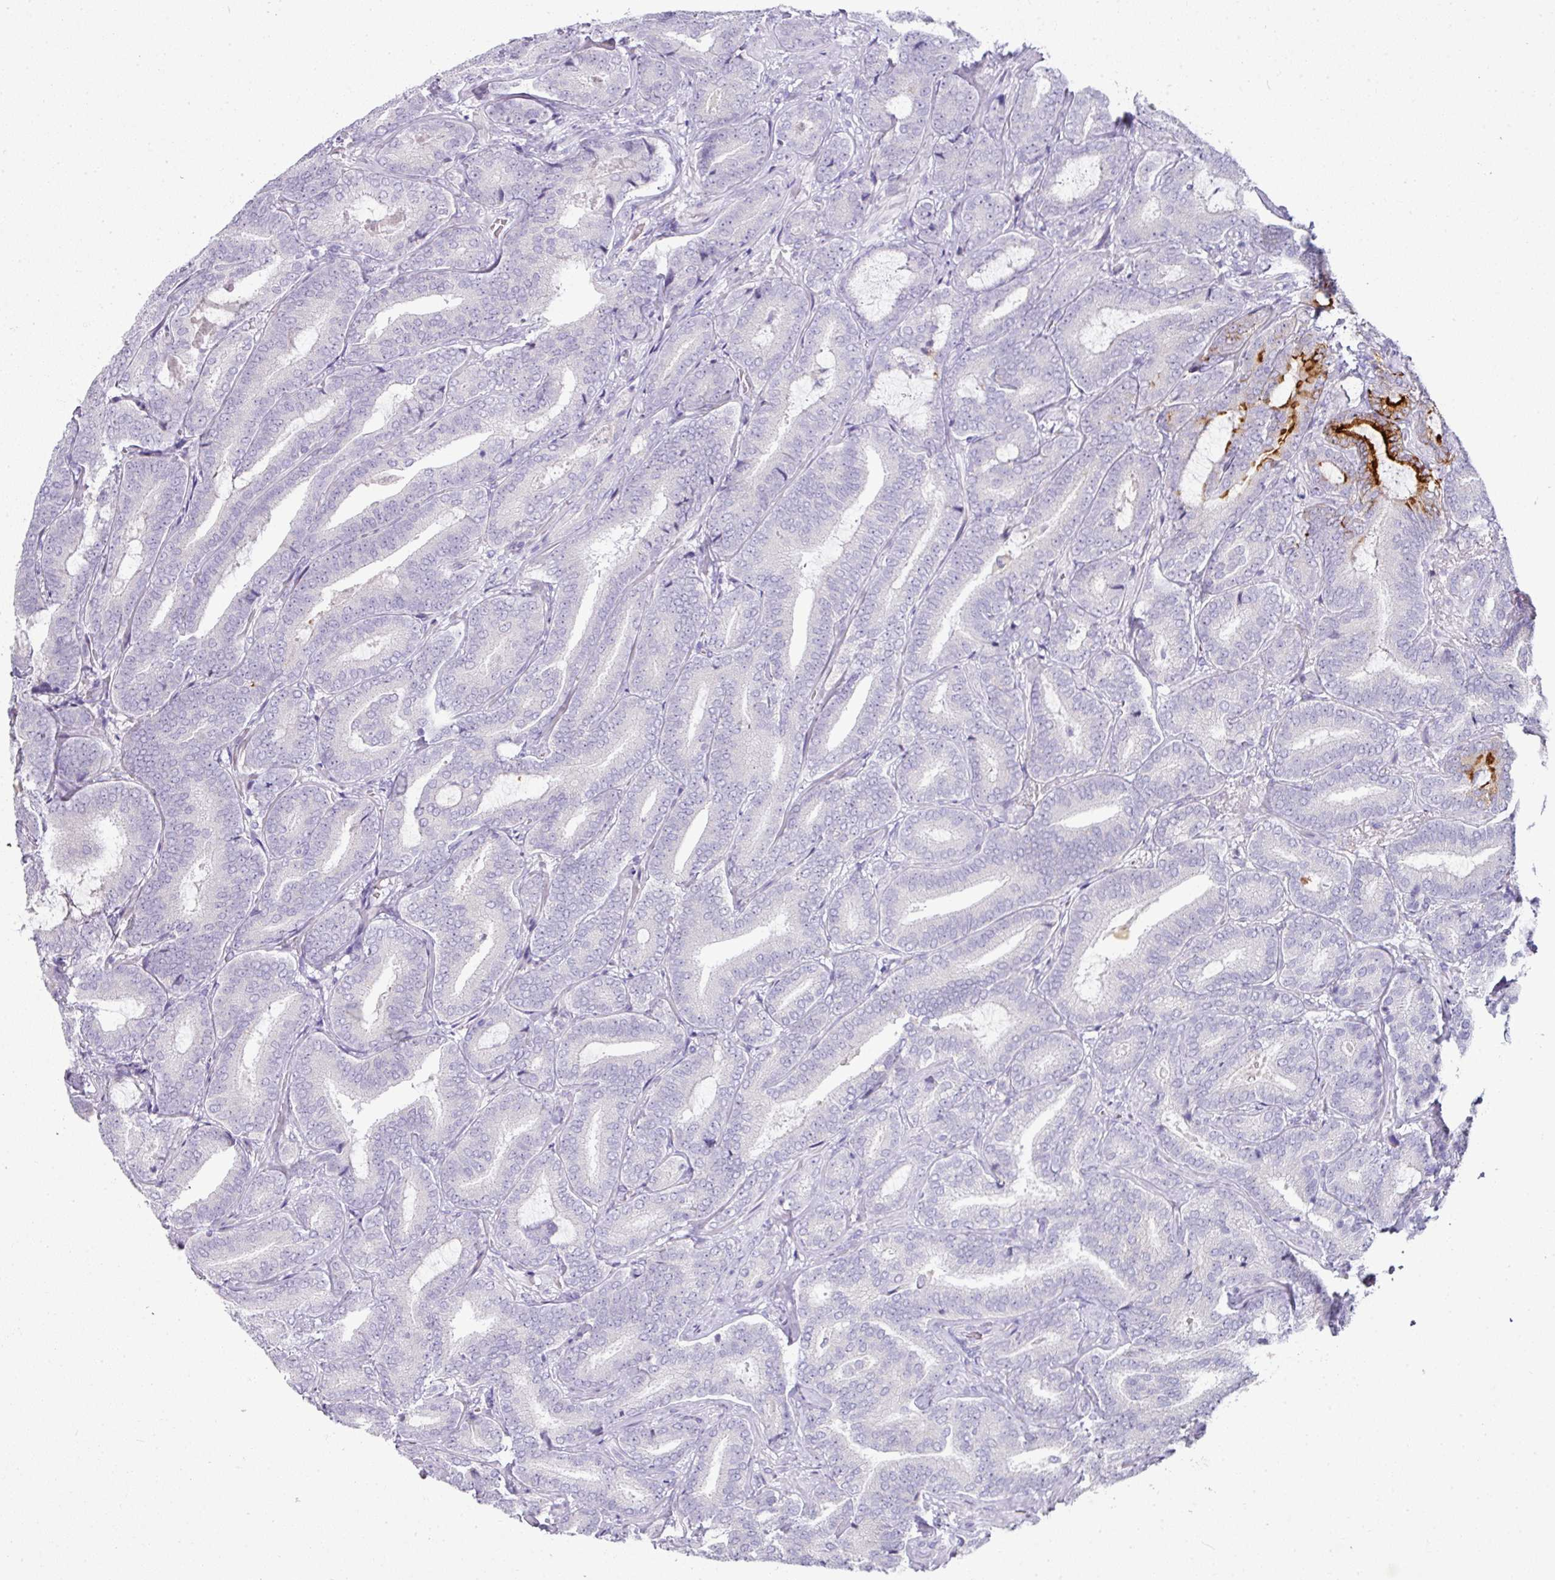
{"staining": {"intensity": "strong", "quantity": "<25%", "location": "cytoplasmic/membranous"}, "tissue": "prostate cancer", "cell_type": "Tumor cells", "image_type": "cancer", "snomed": [{"axis": "morphology", "description": "Adenocarcinoma, Low grade"}, {"axis": "topography", "description": "Prostate and seminal vesicle, NOS"}], "caption": "A high-resolution micrograph shows immunohistochemistry staining of low-grade adenocarcinoma (prostate), which reveals strong cytoplasmic/membranous expression in about <25% of tumor cells.", "gene": "FGF17", "patient": {"sex": "male", "age": 61}}